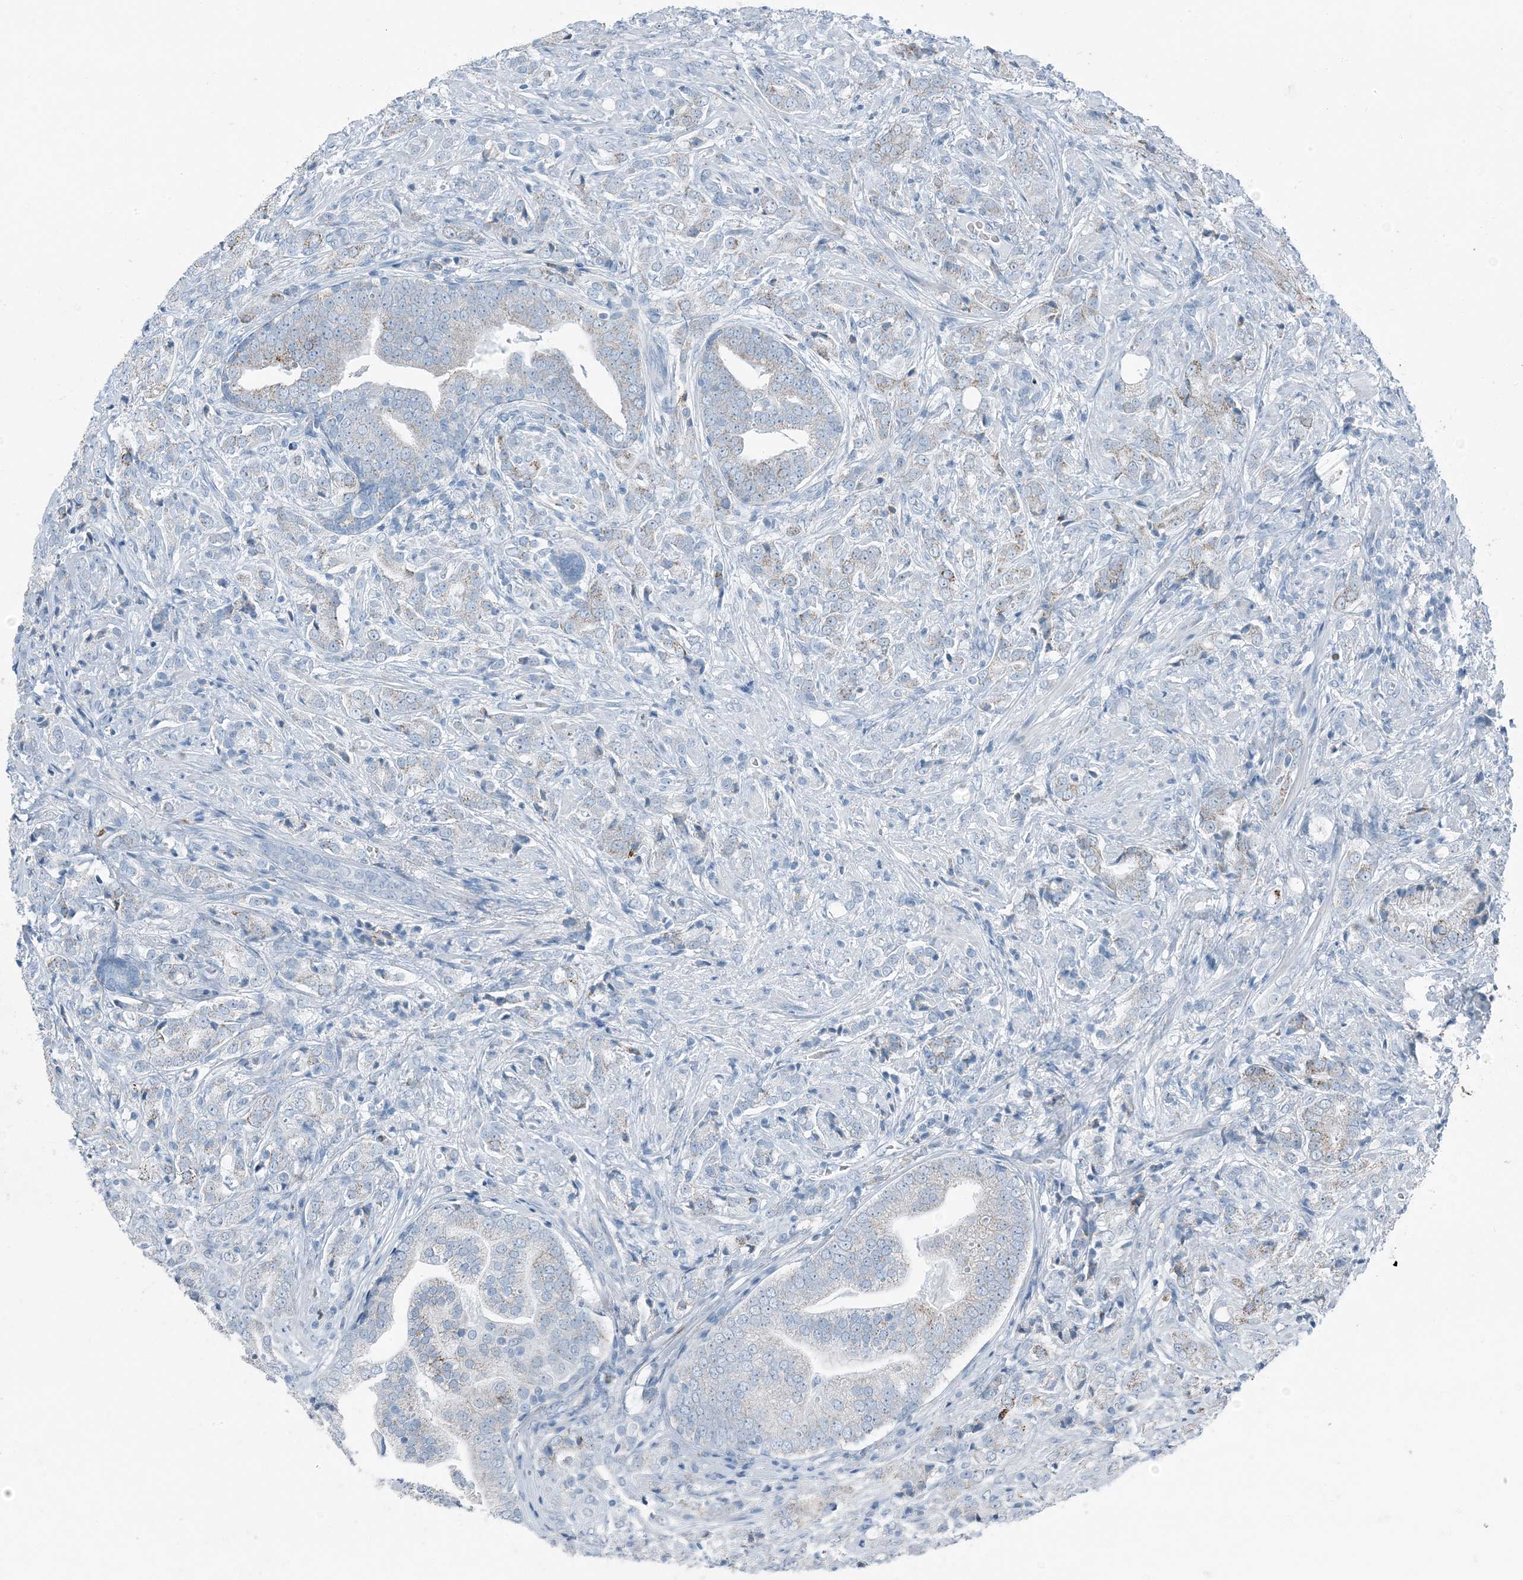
{"staining": {"intensity": "weak", "quantity": "<25%", "location": "cytoplasmic/membranous"}, "tissue": "prostate cancer", "cell_type": "Tumor cells", "image_type": "cancer", "snomed": [{"axis": "morphology", "description": "Adenocarcinoma, High grade"}, {"axis": "topography", "description": "Prostate"}], "caption": "Histopathology image shows no significant protein positivity in tumor cells of prostate cancer.", "gene": "FAM162A", "patient": {"sex": "male", "age": 57}}